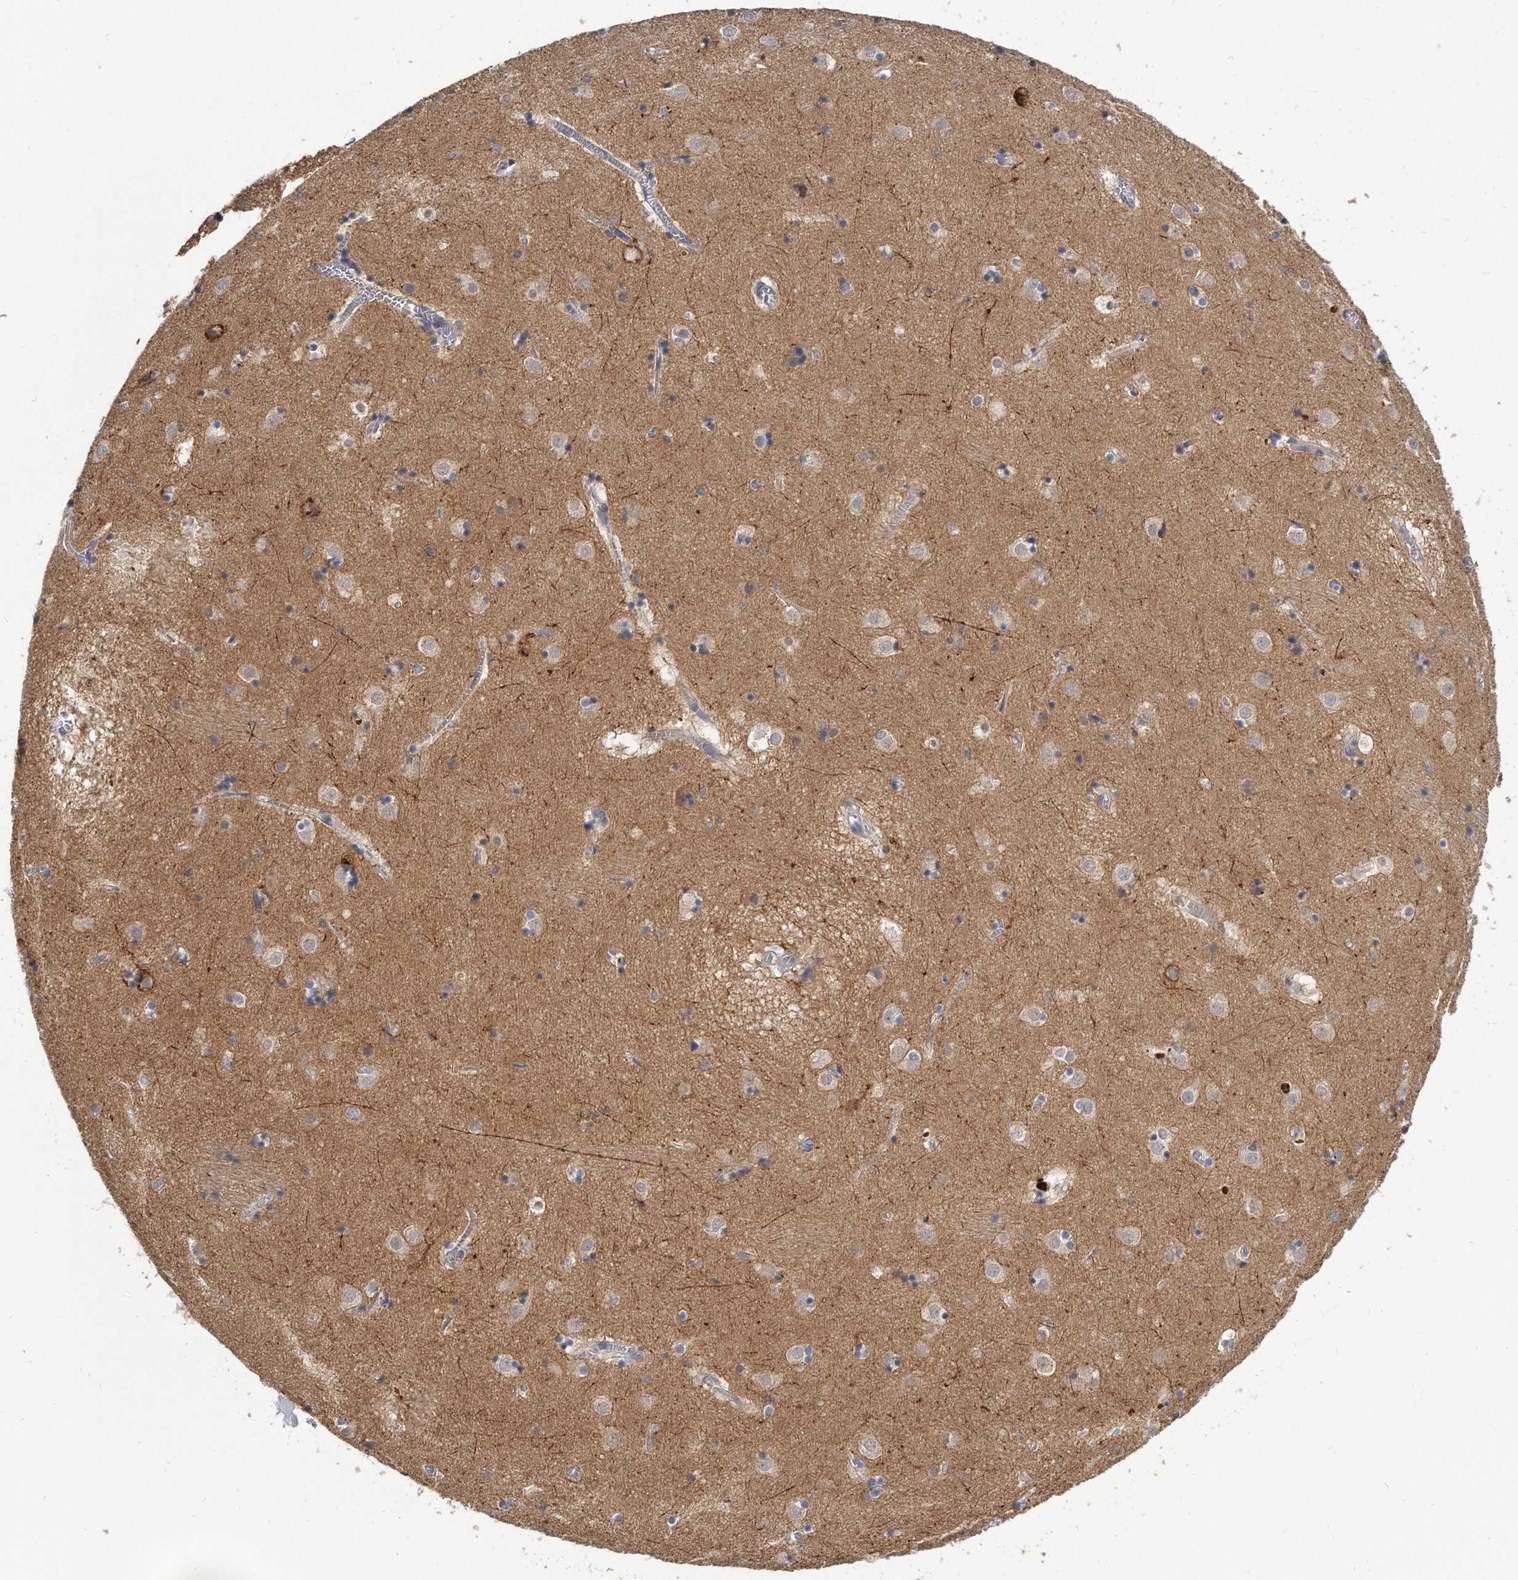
{"staining": {"intensity": "weak", "quantity": "<25%", "location": "cytoplasmic/membranous"}, "tissue": "caudate", "cell_type": "Glial cells", "image_type": "normal", "snomed": [{"axis": "morphology", "description": "Normal tissue, NOS"}, {"axis": "topography", "description": "Lateral ventricle wall"}], "caption": "Immunohistochemical staining of benign caudate shows no significant positivity in glial cells.", "gene": "KLHL7", "patient": {"sex": "male", "age": 70}}